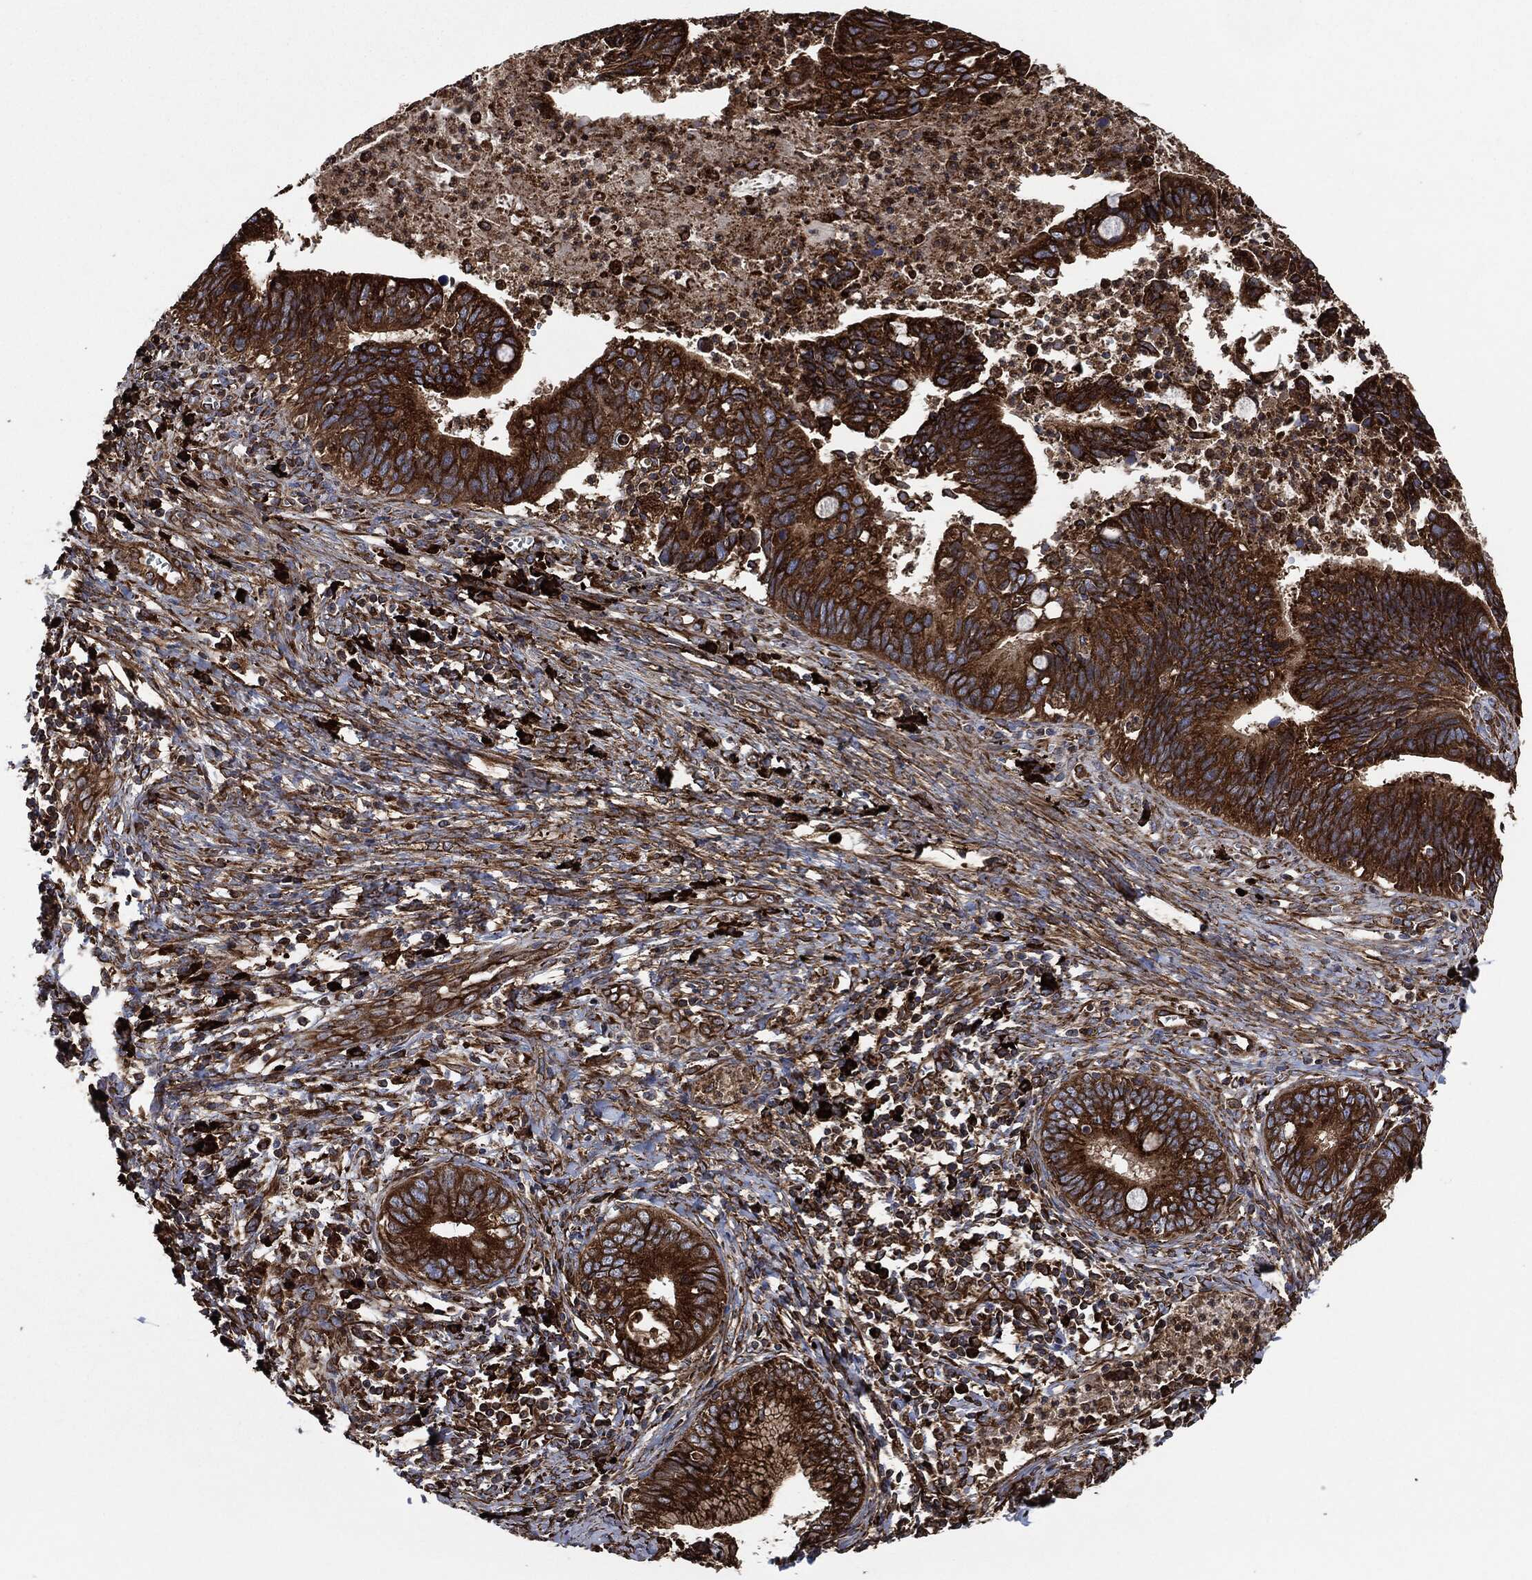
{"staining": {"intensity": "strong", "quantity": ">75%", "location": "cytoplasmic/membranous"}, "tissue": "cervical cancer", "cell_type": "Tumor cells", "image_type": "cancer", "snomed": [{"axis": "morphology", "description": "Adenocarcinoma, NOS"}, {"axis": "topography", "description": "Cervix"}], "caption": "Adenocarcinoma (cervical) stained for a protein demonstrates strong cytoplasmic/membranous positivity in tumor cells. The staining was performed using DAB, with brown indicating positive protein expression. Nuclei are stained blue with hematoxylin.", "gene": "AMFR", "patient": {"sex": "female", "age": 42}}